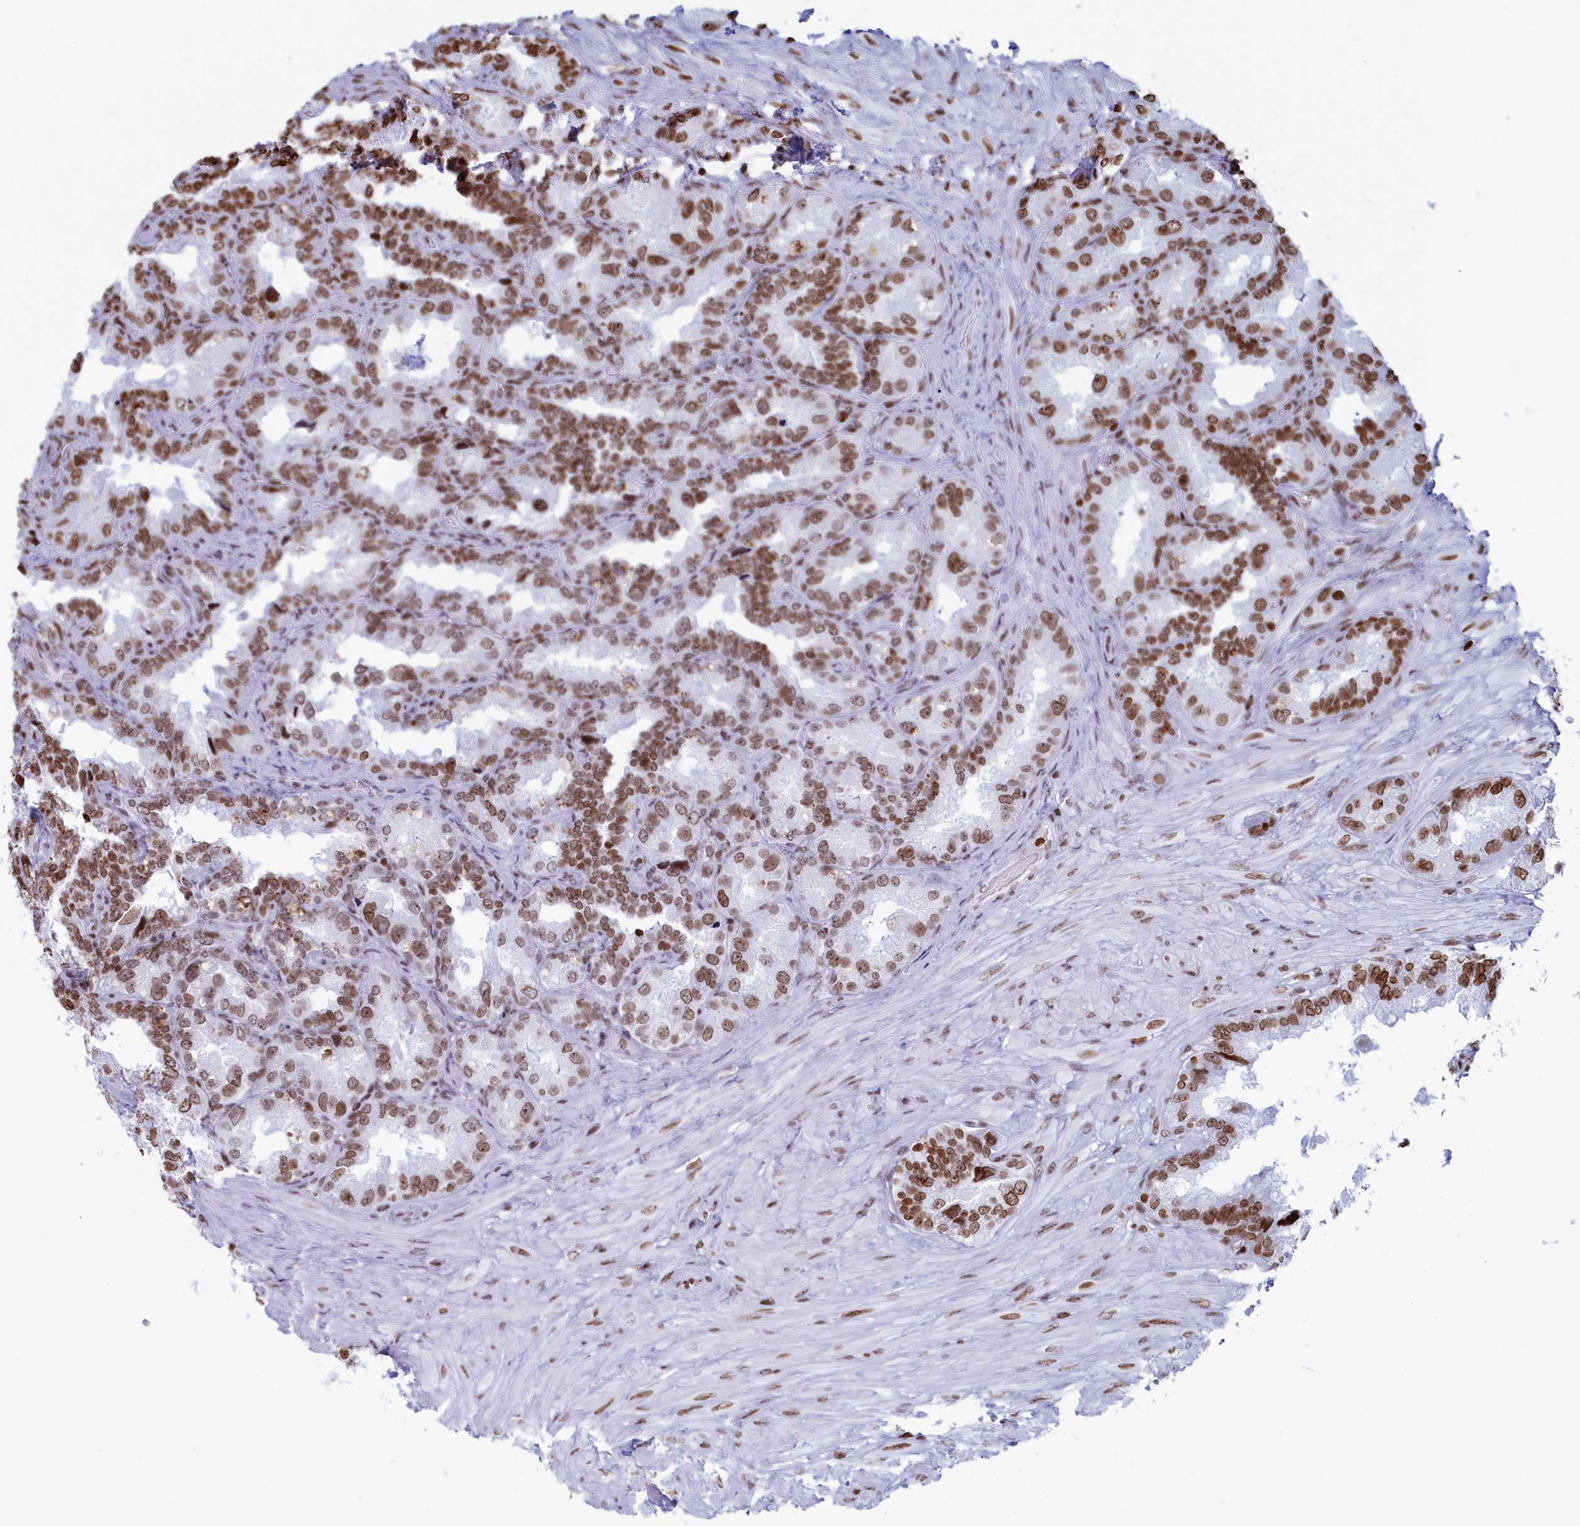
{"staining": {"intensity": "moderate", "quantity": ">75%", "location": "nuclear"}, "tissue": "seminal vesicle", "cell_type": "Glandular cells", "image_type": "normal", "snomed": [{"axis": "morphology", "description": "Normal tissue, NOS"}, {"axis": "topography", "description": "Seminal veicle"}, {"axis": "topography", "description": "Peripheral nerve tissue"}], "caption": "An immunohistochemistry histopathology image of benign tissue is shown. Protein staining in brown labels moderate nuclear positivity in seminal vesicle within glandular cells. Nuclei are stained in blue.", "gene": "APOBEC3A", "patient": {"sex": "male", "age": 67}}